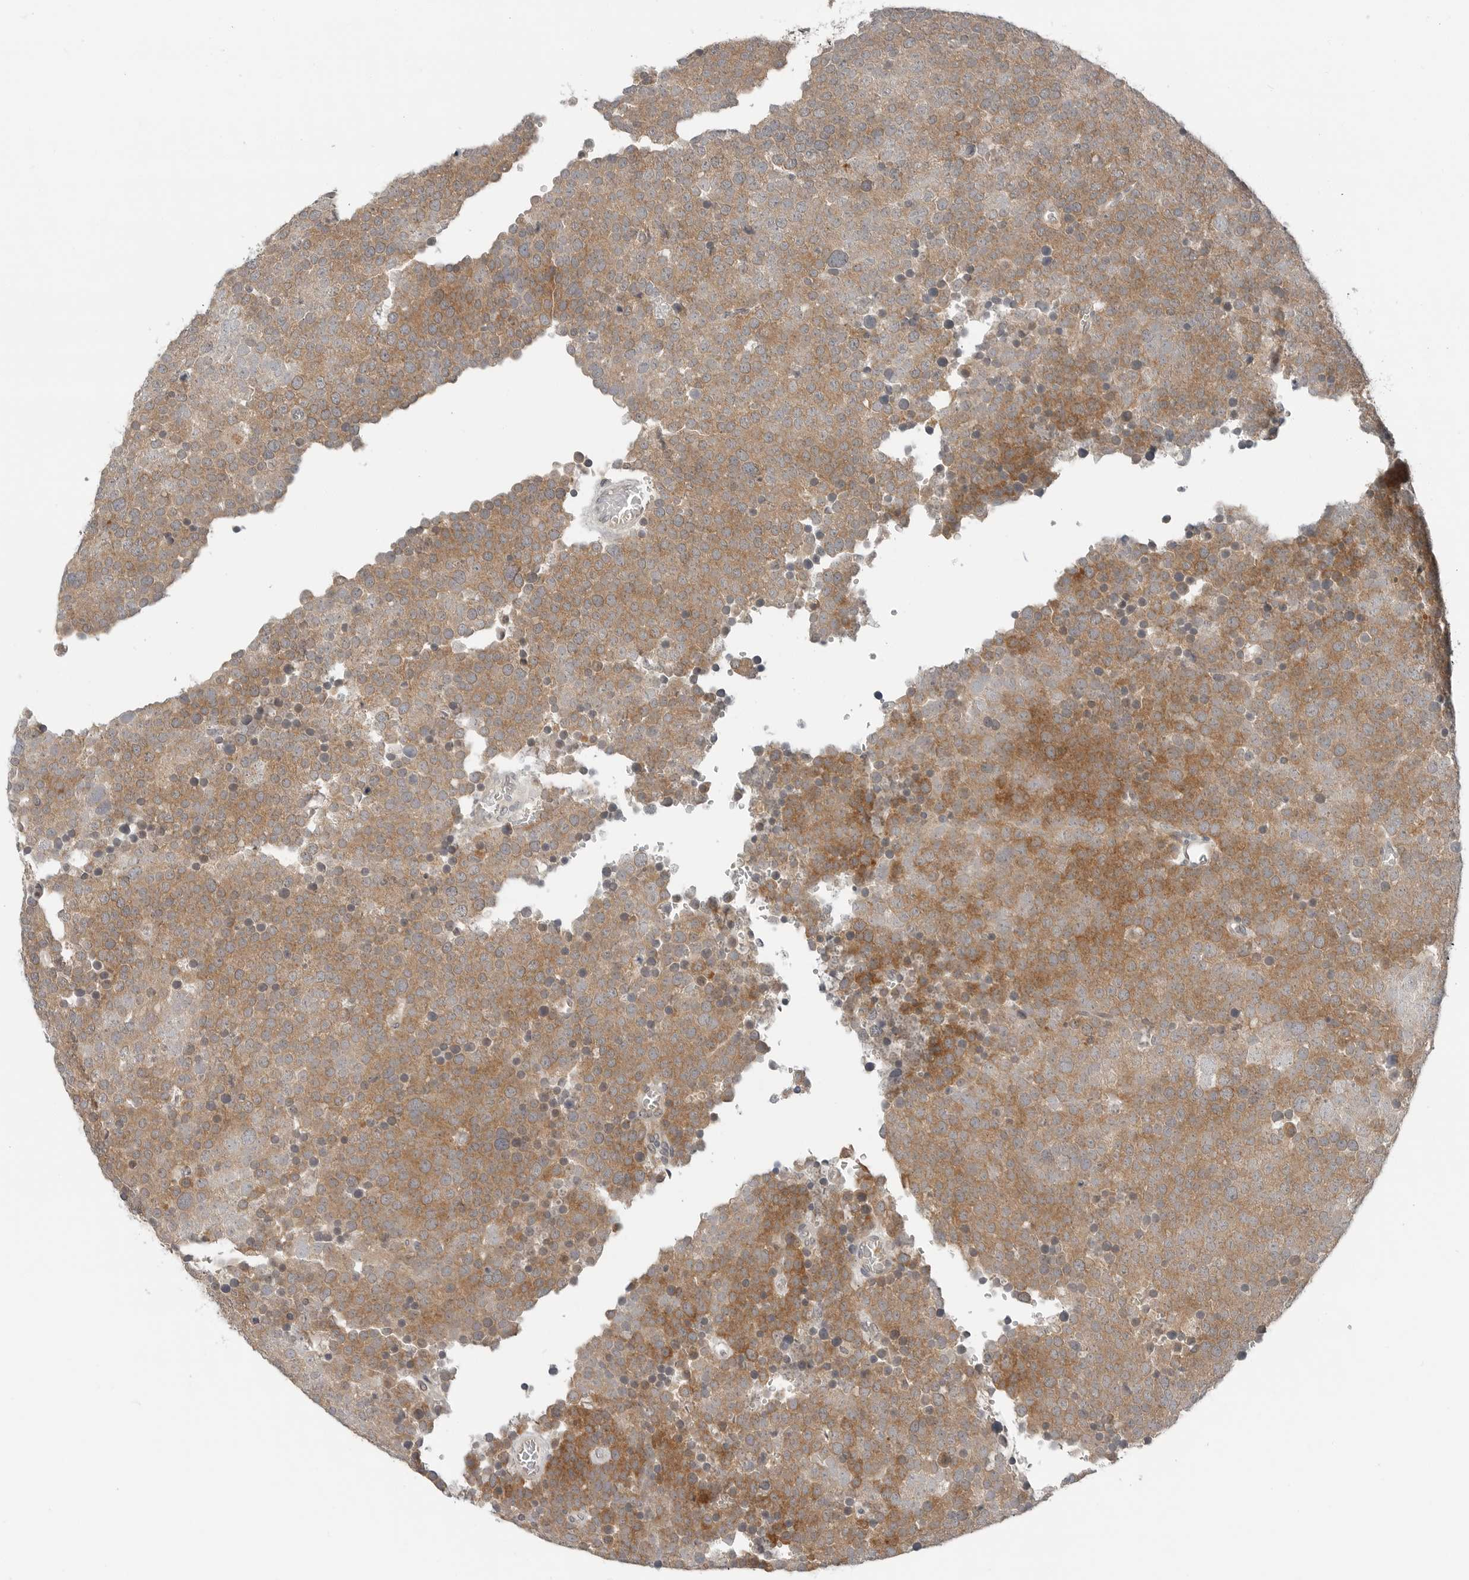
{"staining": {"intensity": "moderate", "quantity": ">75%", "location": "cytoplasmic/membranous"}, "tissue": "testis cancer", "cell_type": "Tumor cells", "image_type": "cancer", "snomed": [{"axis": "morphology", "description": "Seminoma, NOS"}, {"axis": "topography", "description": "Testis"}], "caption": "DAB (3,3'-diaminobenzidine) immunohistochemical staining of human seminoma (testis) shows moderate cytoplasmic/membranous protein expression in approximately >75% of tumor cells.", "gene": "FCRLB", "patient": {"sex": "male", "age": 71}}